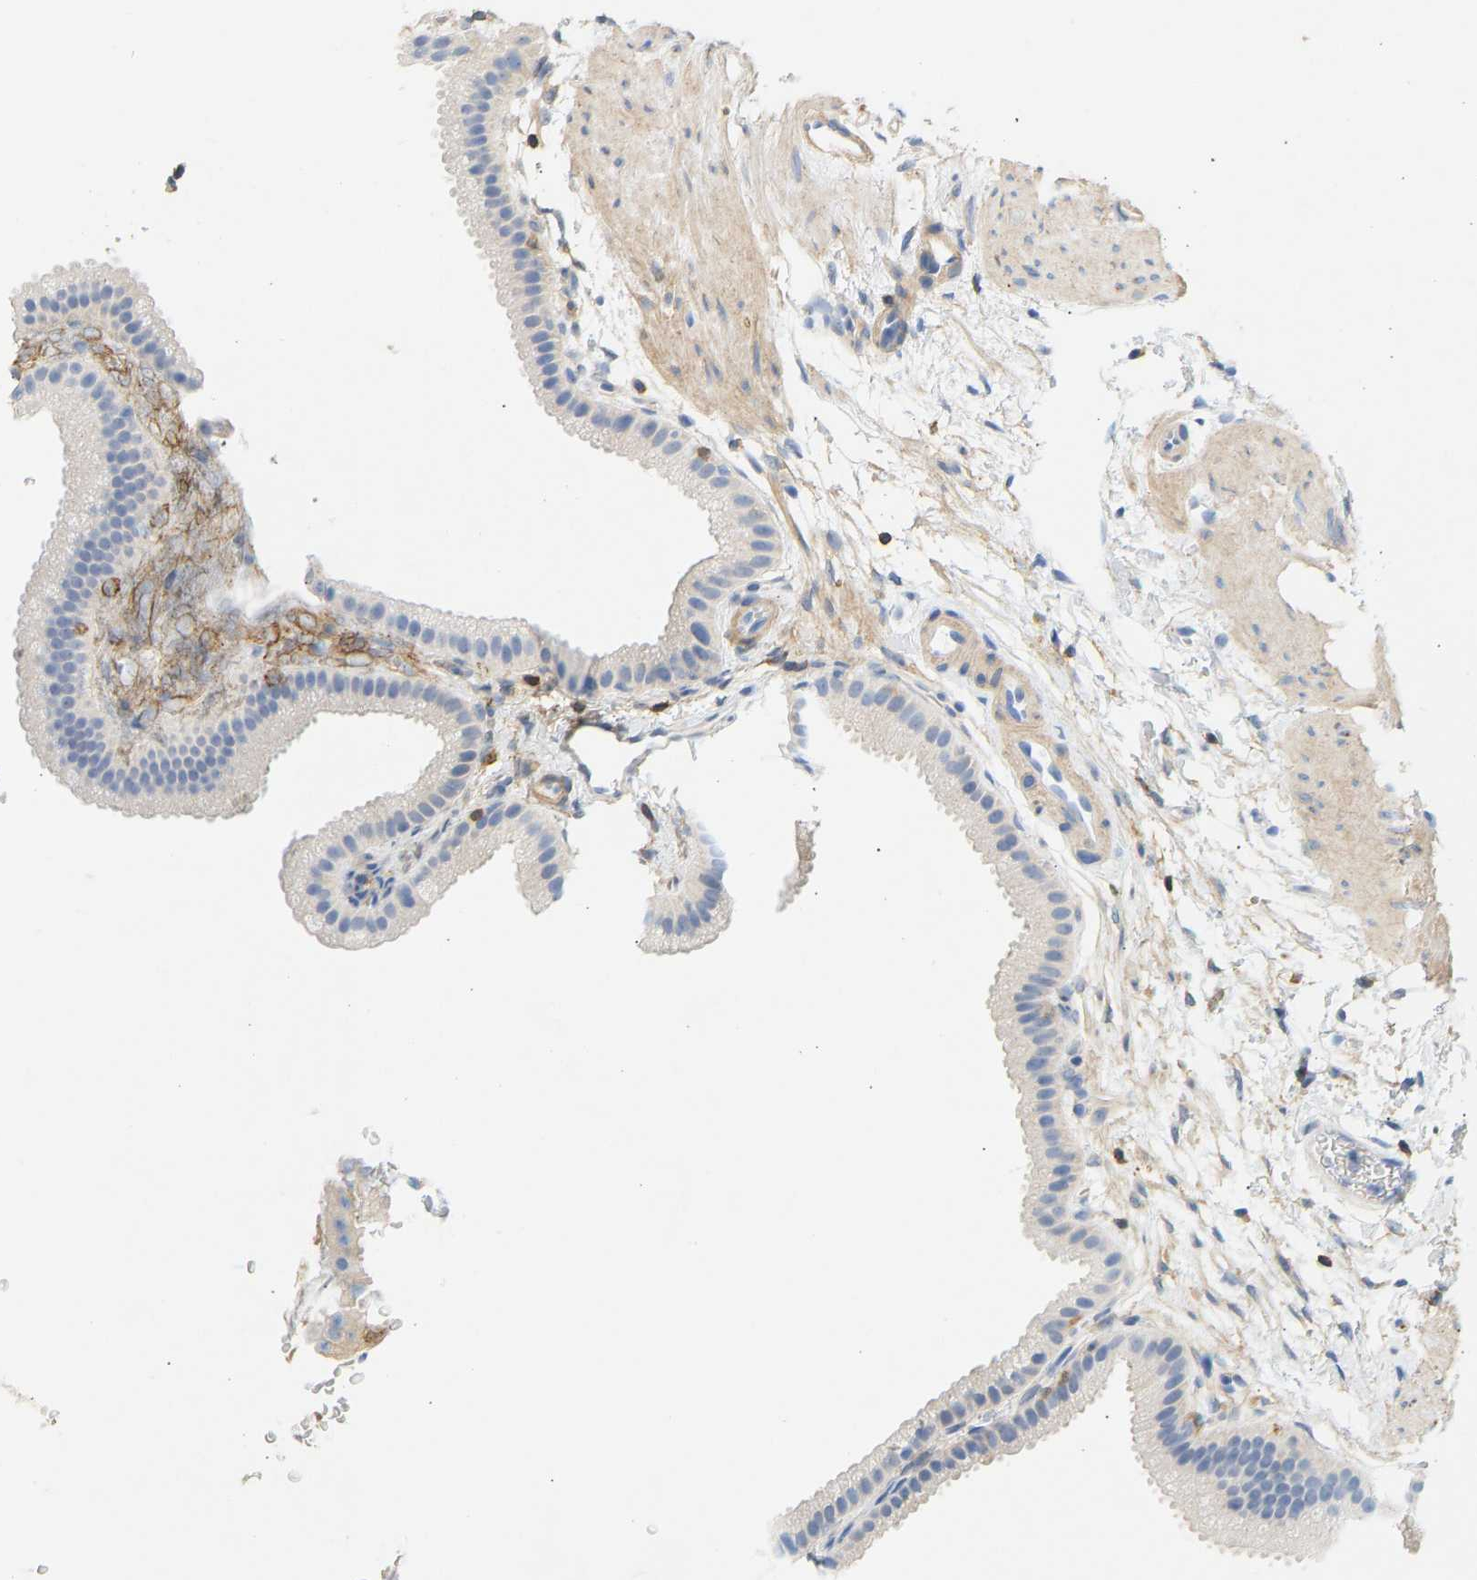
{"staining": {"intensity": "negative", "quantity": "none", "location": "none"}, "tissue": "gallbladder", "cell_type": "Glandular cells", "image_type": "normal", "snomed": [{"axis": "morphology", "description": "Normal tissue, NOS"}, {"axis": "topography", "description": "Gallbladder"}], "caption": "The IHC photomicrograph has no significant positivity in glandular cells of gallbladder. (DAB (3,3'-diaminobenzidine) immunohistochemistry with hematoxylin counter stain).", "gene": "BVES", "patient": {"sex": "female", "age": 64}}